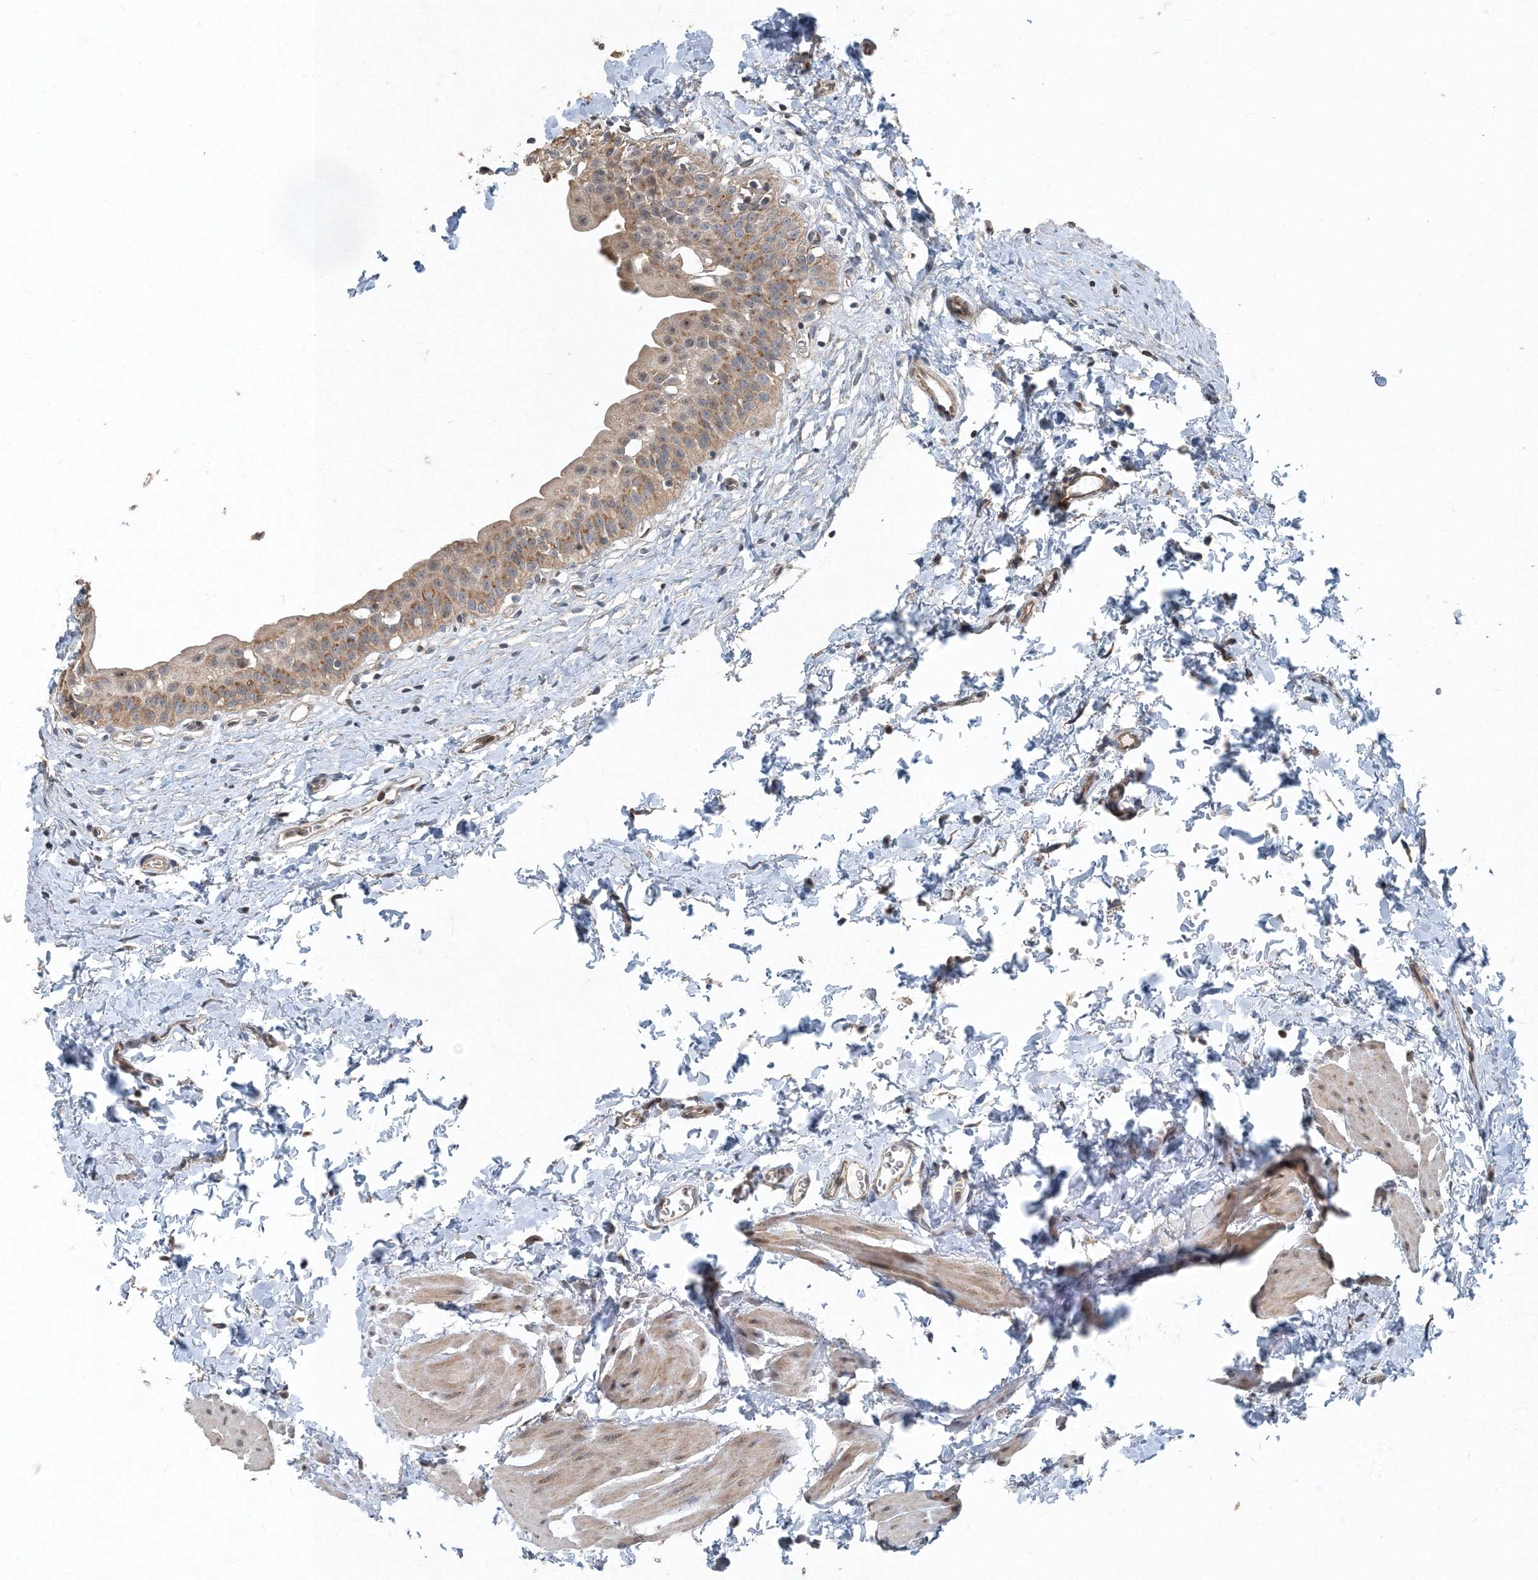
{"staining": {"intensity": "moderate", "quantity": ">75%", "location": "cytoplasmic/membranous"}, "tissue": "urinary bladder", "cell_type": "Urothelial cells", "image_type": "normal", "snomed": [{"axis": "morphology", "description": "Normal tissue, NOS"}, {"axis": "topography", "description": "Urinary bladder"}], "caption": "A medium amount of moderate cytoplasmic/membranous expression is identified in about >75% of urothelial cells in benign urinary bladder. Ihc stains the protein of interest in brown and the nuclei are stained blue.", "gene": "AASDH", "patient": {"sex": "male", "age": 51}}